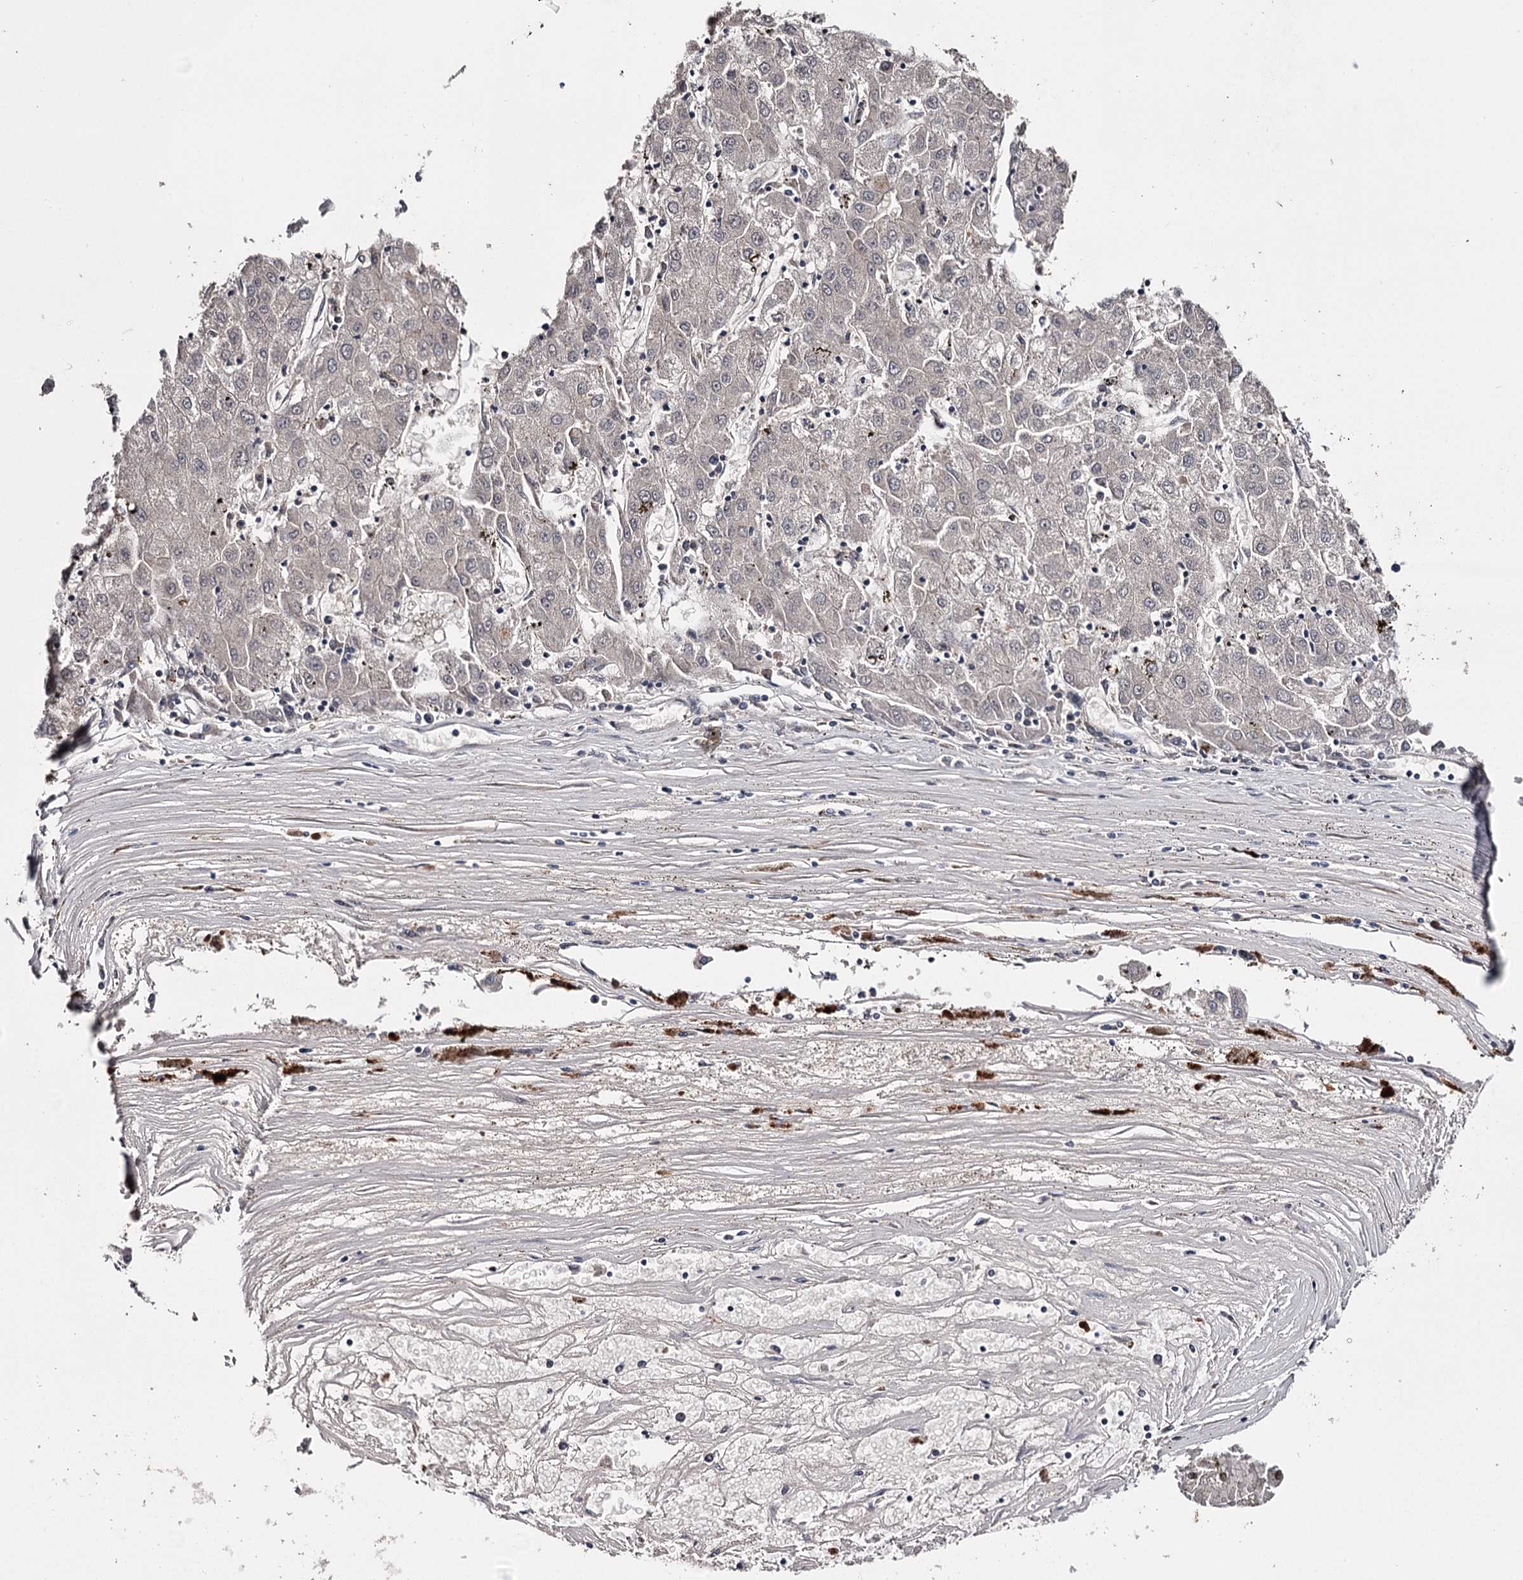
{"staining": {"intensity": "negative", "quantity": "none", "location": "none"}, "tissue": "liver cancer", "cell_type": "Tumor cells", "image_type": "cancer", "snomed": [{"axis": "morphology", "description": "Carcinoma, Hepatocellular, NOS"}, {"axis": "topography", "description": "Liver"}], "caption": "Immunohistochemistry photomicrograph of human liver cancer (hepatocellular carcinoma) stained for a protein (brown), which exhibits no positivity in tumor cells. (DAB IHC with hematoxylin counter stain).", "gene": "FDXACB1", "patient": {"sex": "male", "age": 72}}